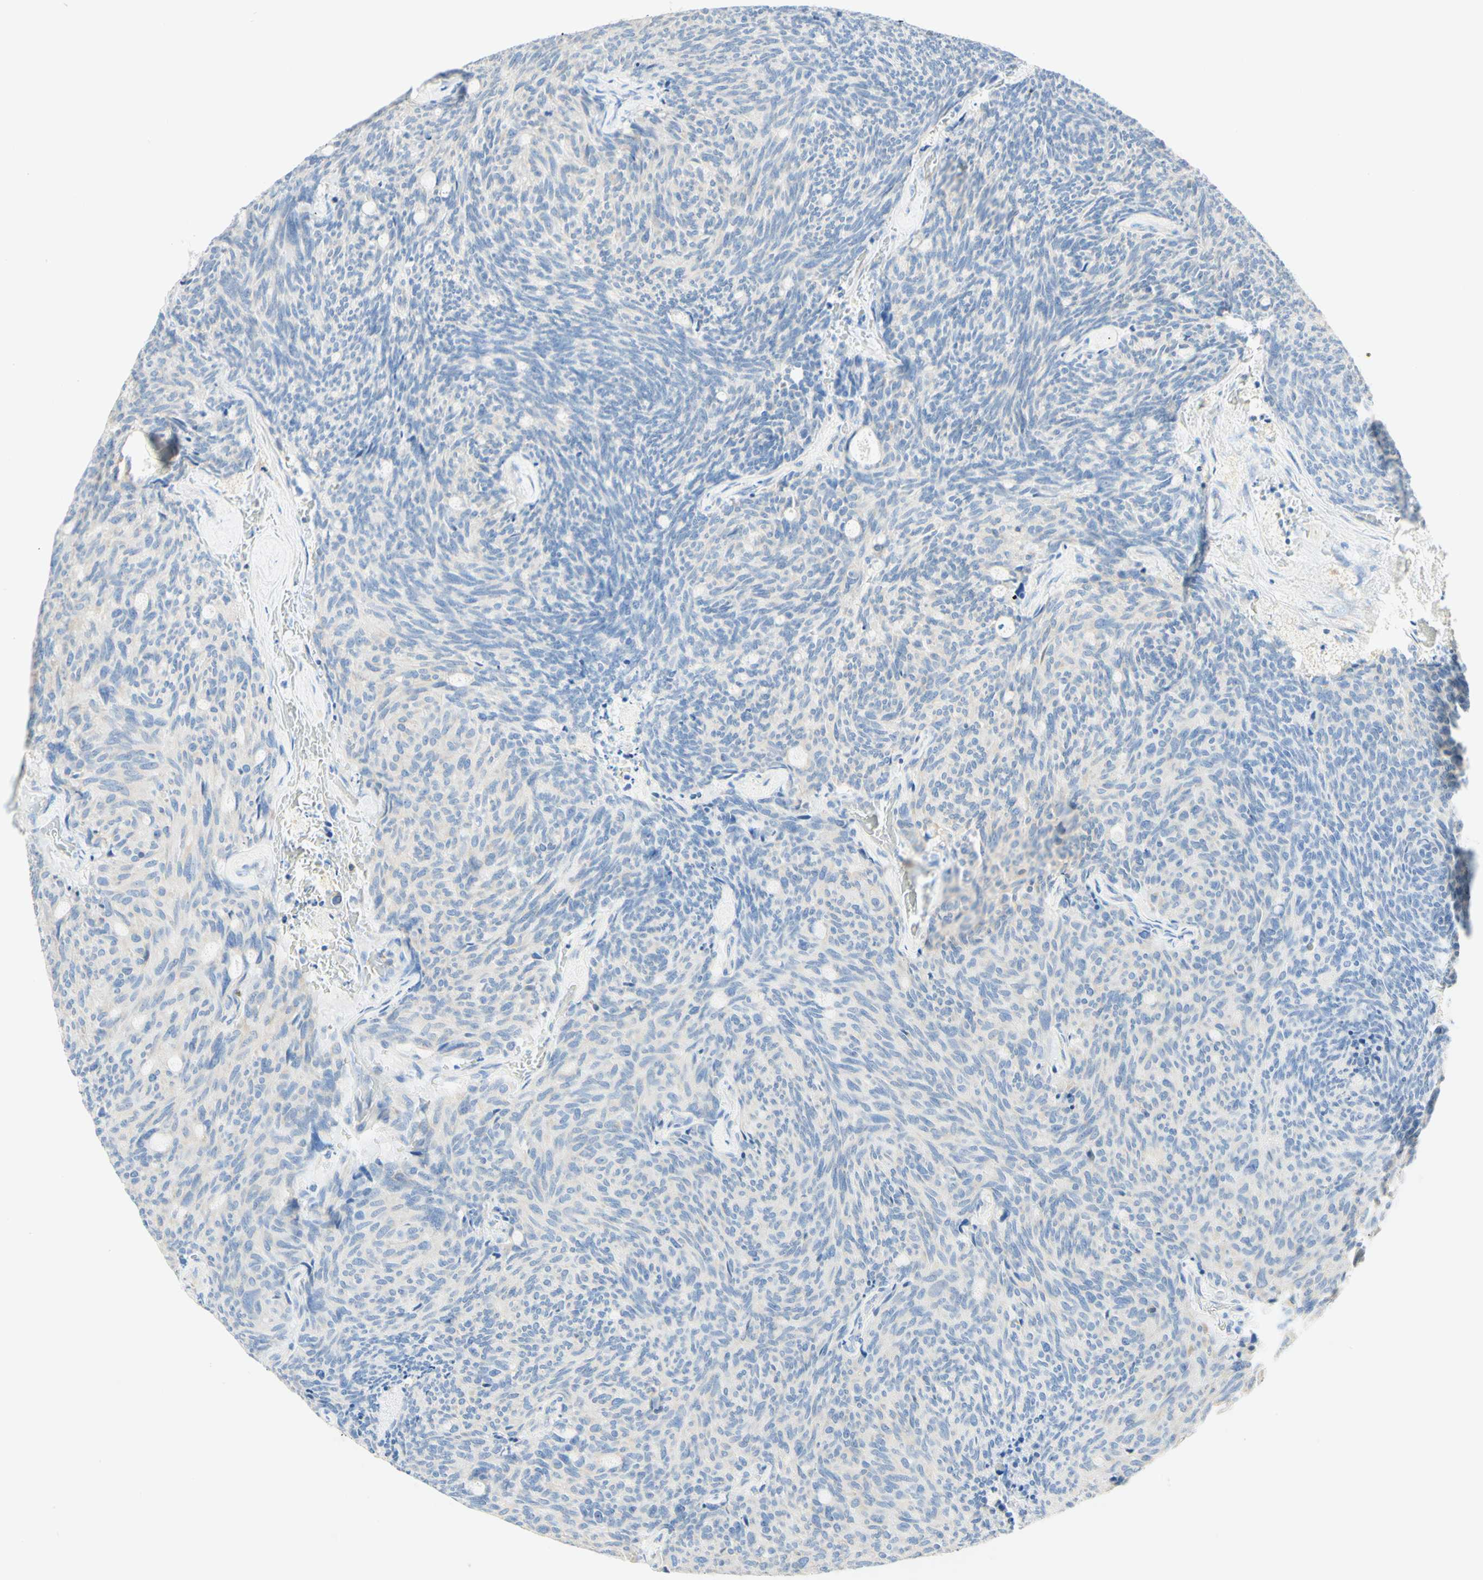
{"staining": {"intensity": "negative", "quantity": "none", "location": "none"}, "tissue": "carcinoid", "cell_type": "Tumor cells", "image_type": "cancer", "snomed": [{"axis": "morphology", "description": "Carcinoid, malignant, NOS"}, {"axis": "topography", "description": "Pancreas"}], "caption": "This is an immunohistochemistry photomicrograph of carcinoid. There is no expression in tumor cells.", "gene": "LAT", "patient": {"sex": "female", "age": 54}}